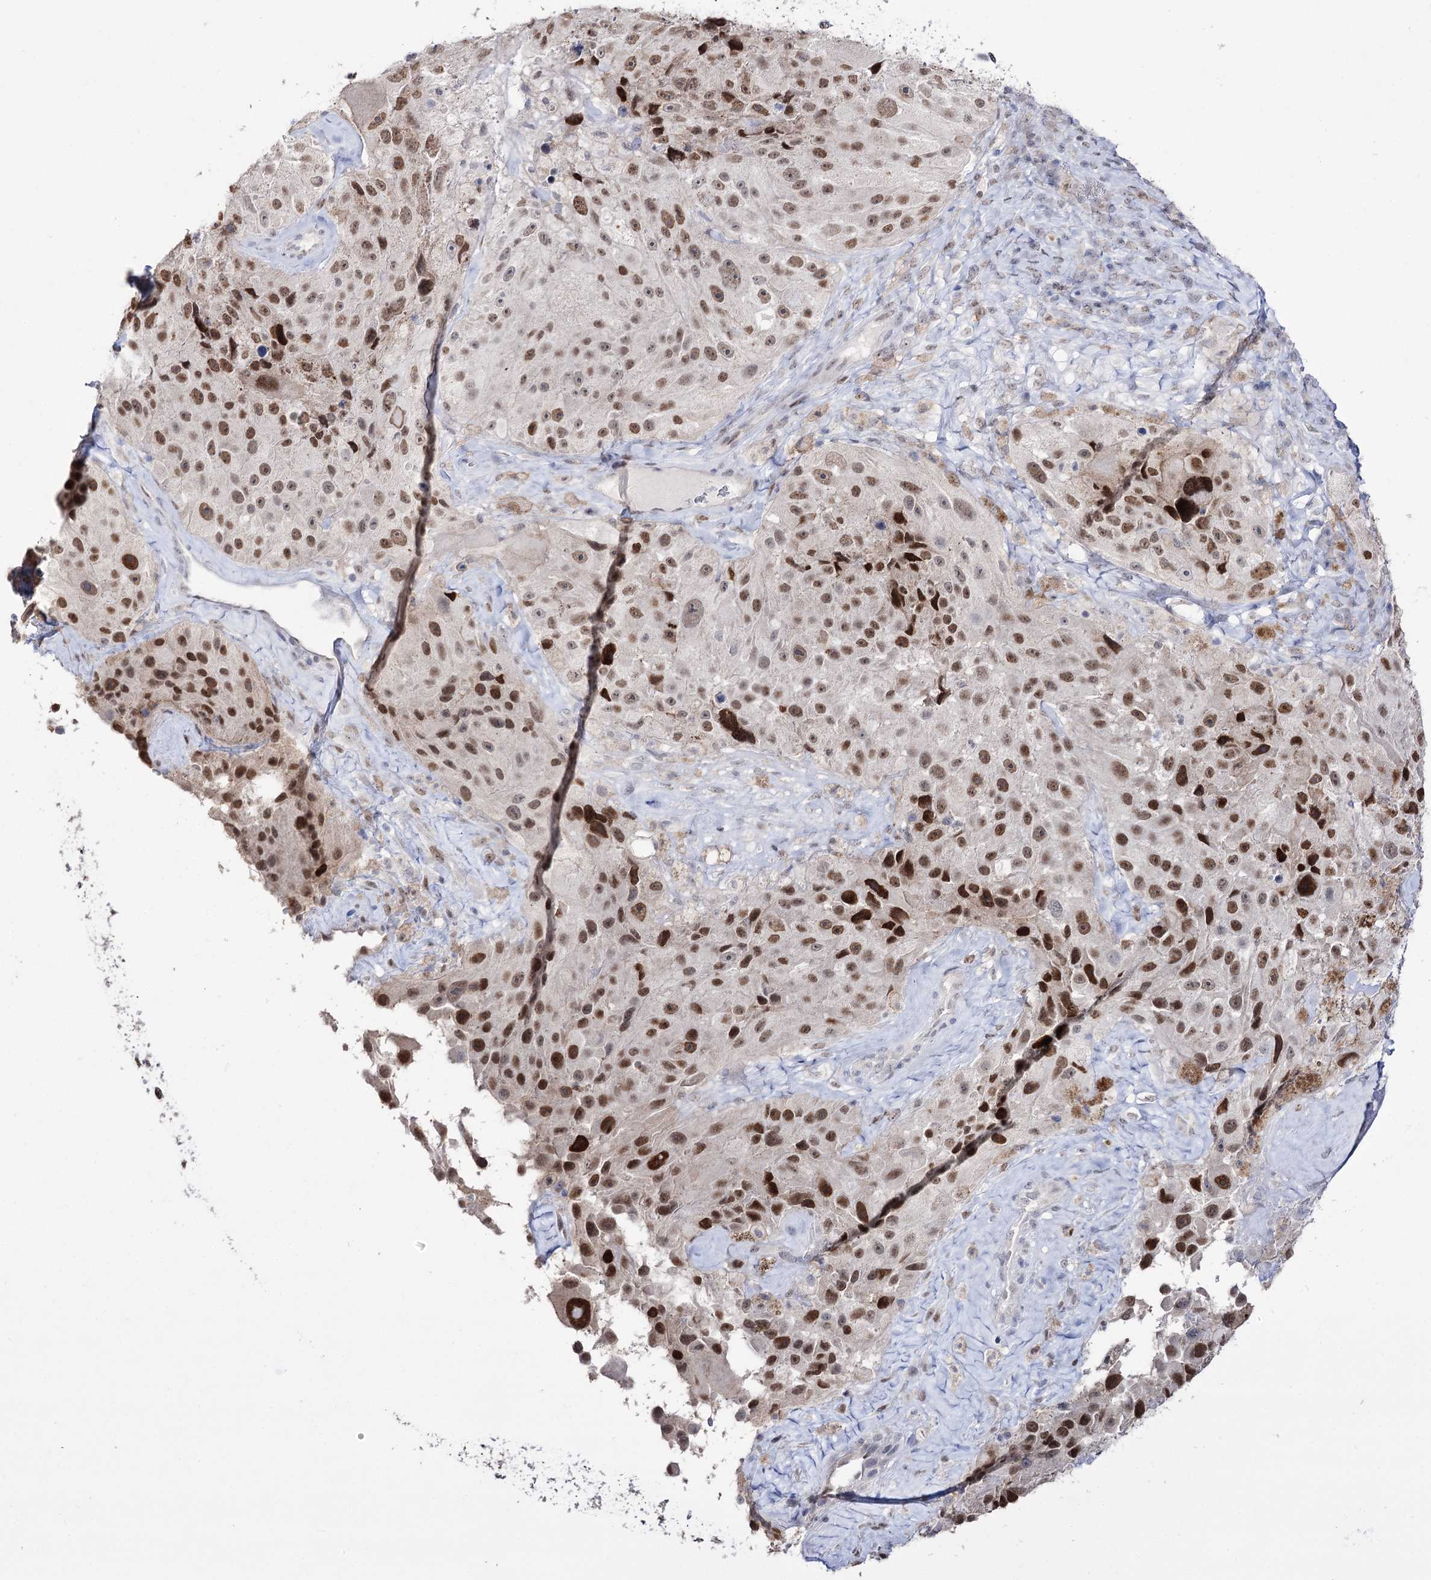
{"staining": {"intensity": "moderate", "quantity": ">75%", "location": "nuclear"}, "tissue": "melanoma", "cell_type": "Tumor cells", "image_type": "cancer", "snomed": [{"axis": "morphology", "description": "Malignant melanoma, Metastatic site"}, {"axis": "topography", "description": "Lymph node"}], "caption": "Immunohistochemistry (DAB) staining of human malignant melanoma (metastatic site) exhibits moderate nuclear protein positivity in approximately >75% of tumor cells. (brown staining indicates protein expression, while blue staining denotes nuclei).", "gene": "VGLL4", "patient": {"sex": "male", "age": 62}}